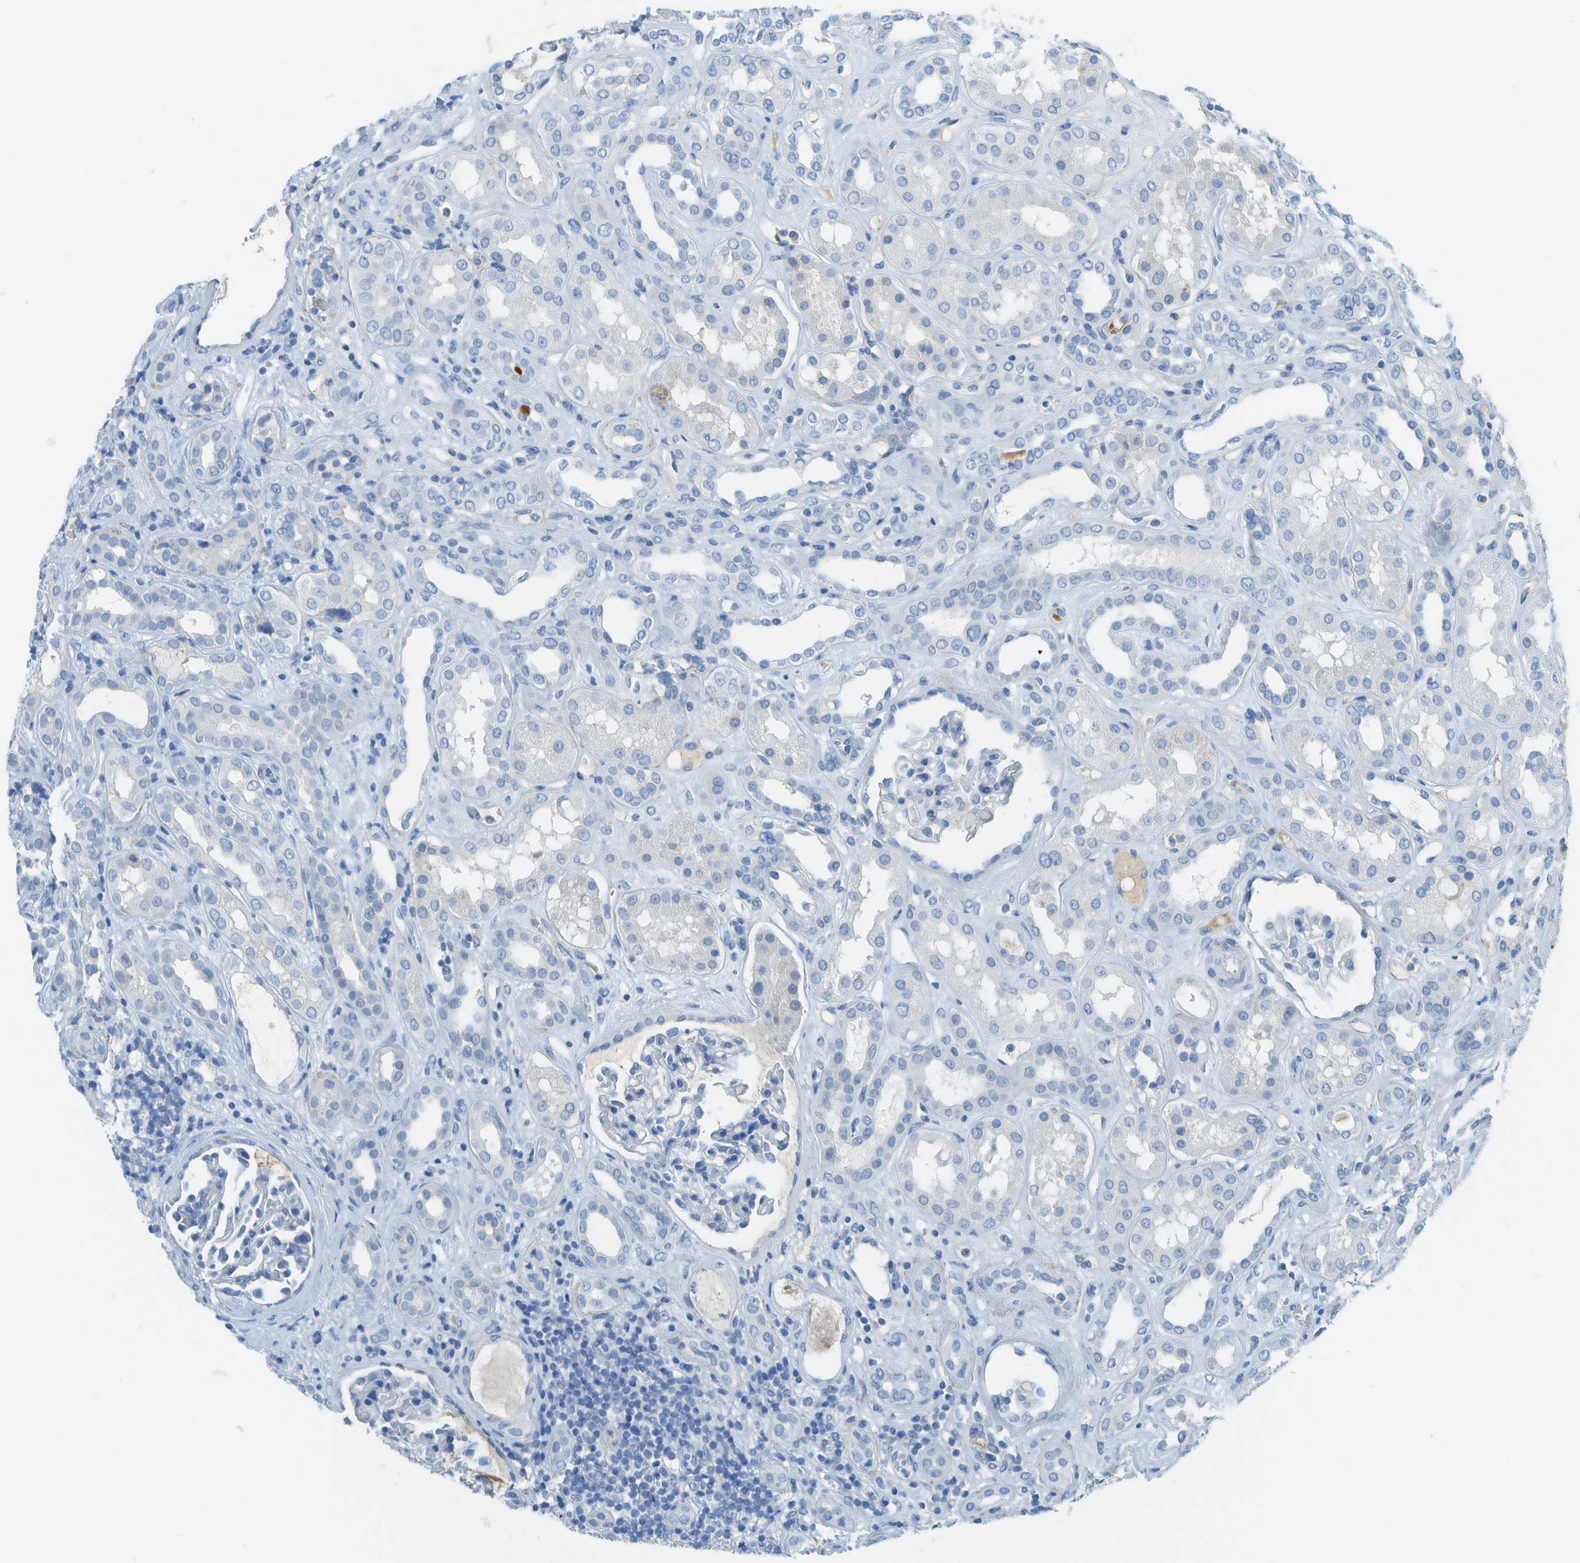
{"staining": {"intensity": "negative", "quantity": "none", "location": "none"}, "tissue": "kidney", "cell_type": "Cells in glomeruli", "image_type": "normal", "snomed": [{"axis": "morphology", "description": "Normal tissue, NOS"}, {"axis": "topography", "description": "Kidney"}], "caption": "Immunohistochemistry (IHC) image of normal human kidney stained for a protein (brown), which exhibits no positivity in cells in glomeruli.", "gene": "C1S", "patient": {"sex": "male", "age": 59}}